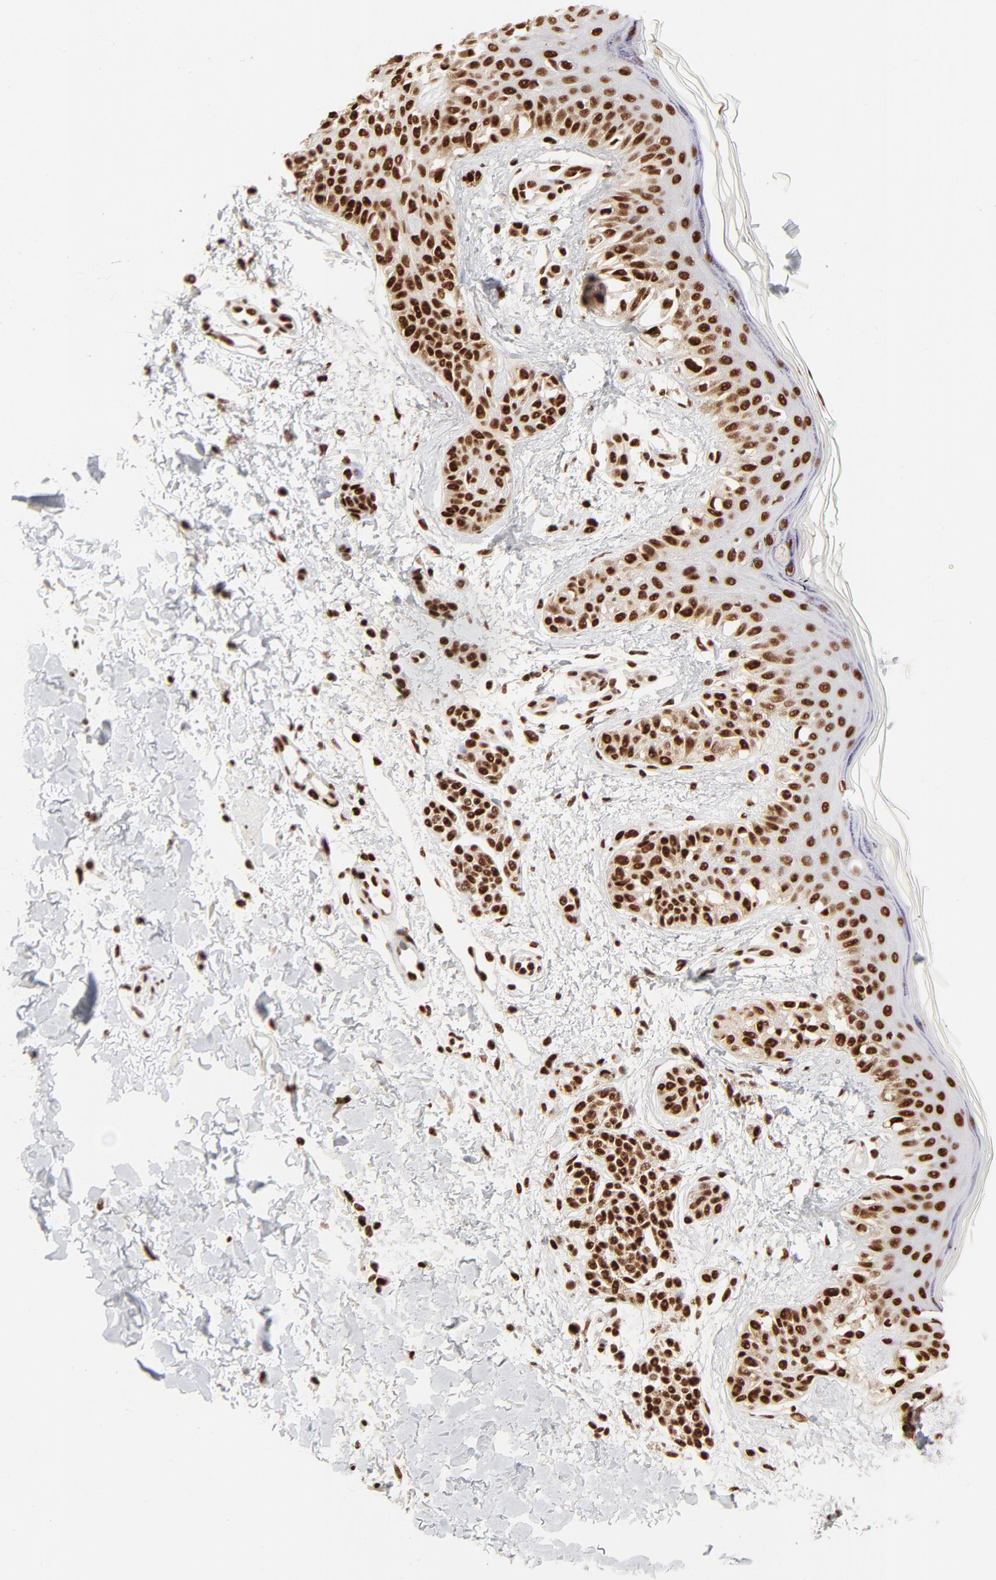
{"staining": {"intensity": "strong", "quantity": ">75%", "location": "nuclear"}, "tissue": "melanoma", "cell_type": "Tumor cells", "image_type": "cancer", "snomed": [{"axis": "morphology", "description": "Normal tissue, NOS"}, {"axis": "morphology", "description": "Malignant melanoma, NOS"}, {"axis": "topography", "description": "Skin"}], "caption": "Strong nuclear expression is seen in about >75% of tumor cells in melanoma.", "gene": "TARDBP", "patient": {"sex": "male", "age": 83}}